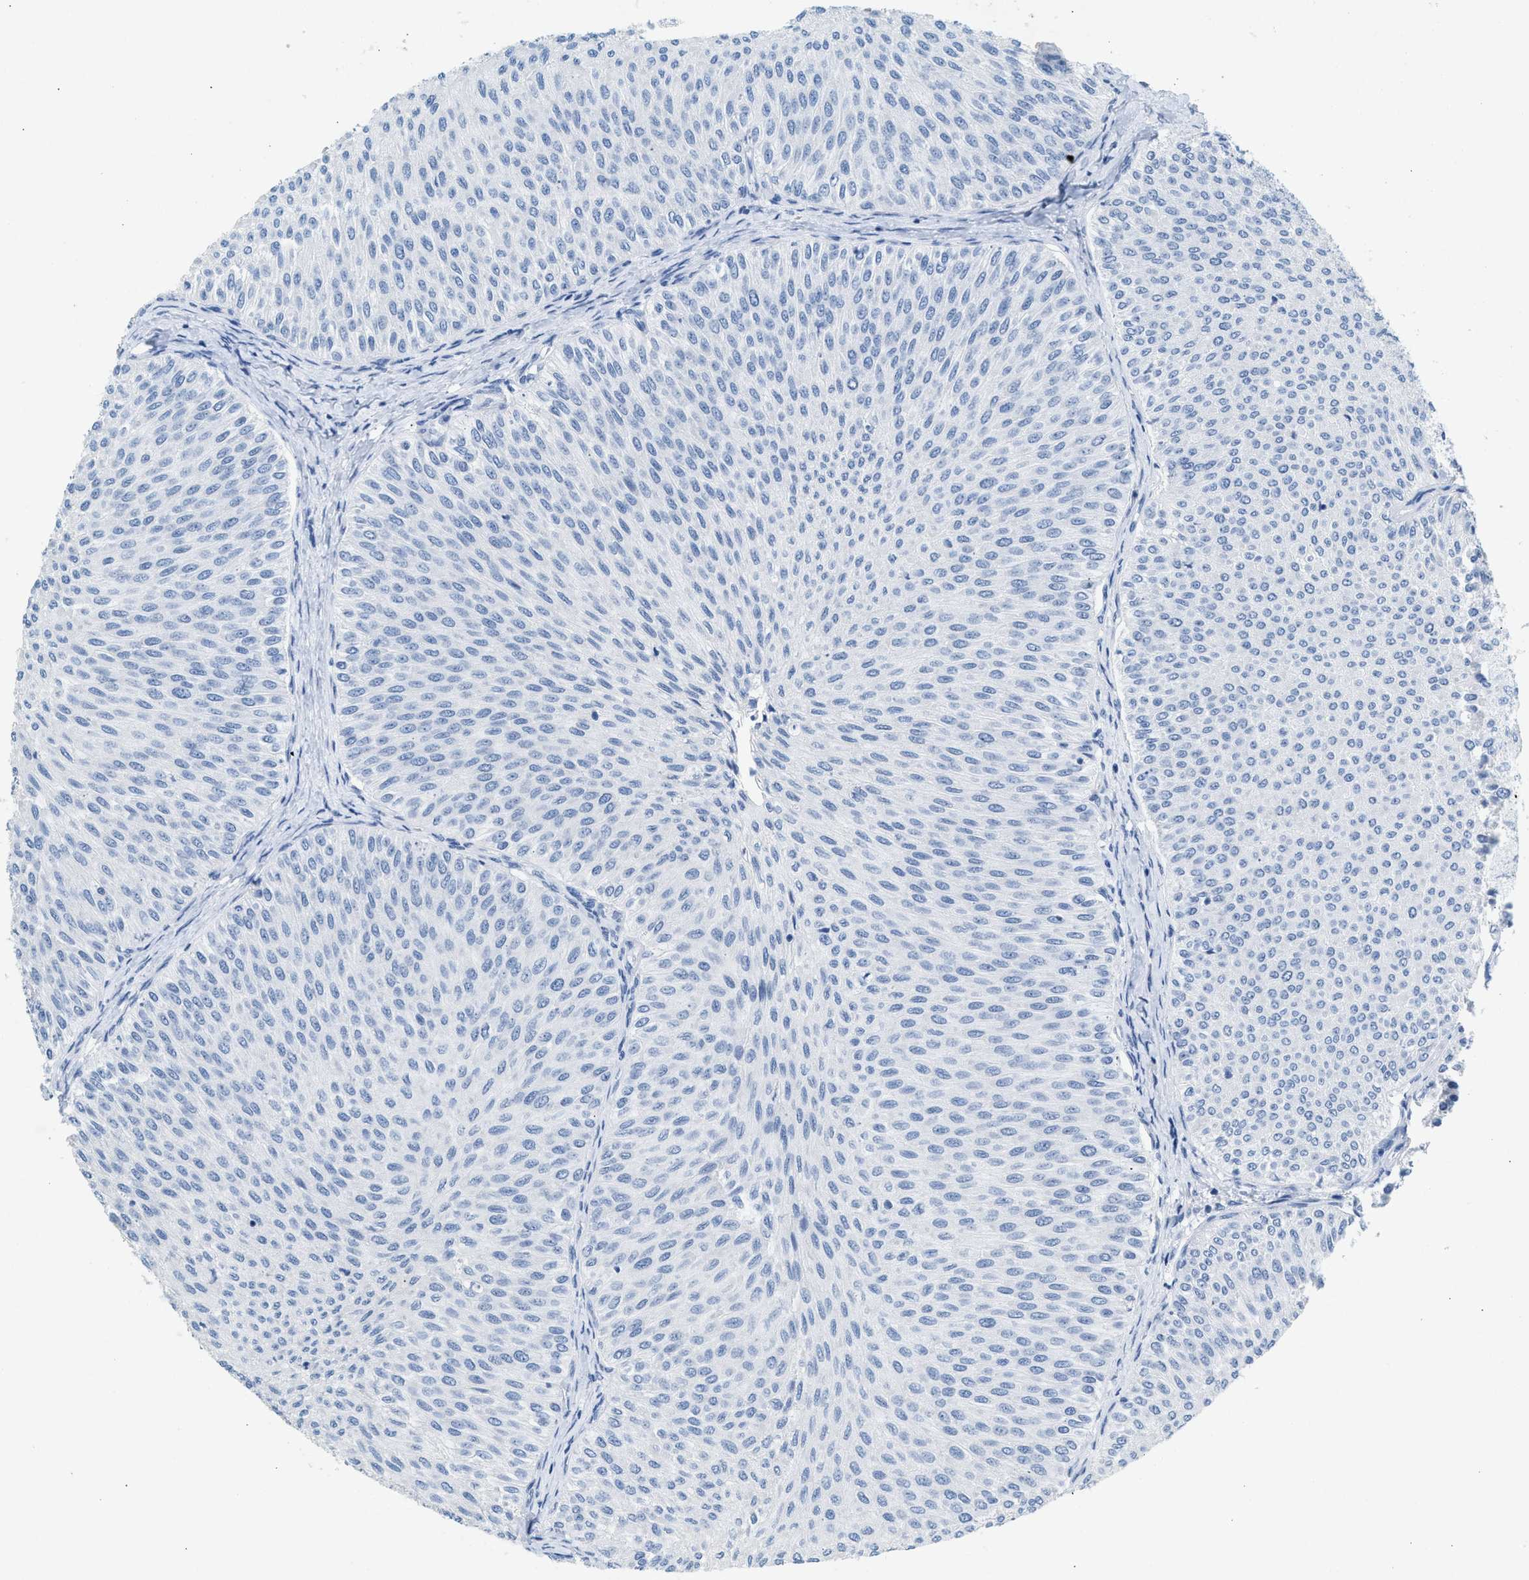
{"staining": {"intensity": "negative", "quantity": "none", "location": "none"}, "tissue": "urothelial cancer", "cell_type": "Tumor cells", "image_type": "cancer", "snomed": [{"axis": "morphology", "description": "Urothelial carcinoma, Low grade"}, {"axis": "topography", "description": "Urinary bladder"}], "caption": "This is an immunohistochemistry histopathology image of urothelial carcinoma (low-grade). There is no positivity in tumor cells.", "gene": "HHATL", "patient": {"sex": "male", "age": 78}}